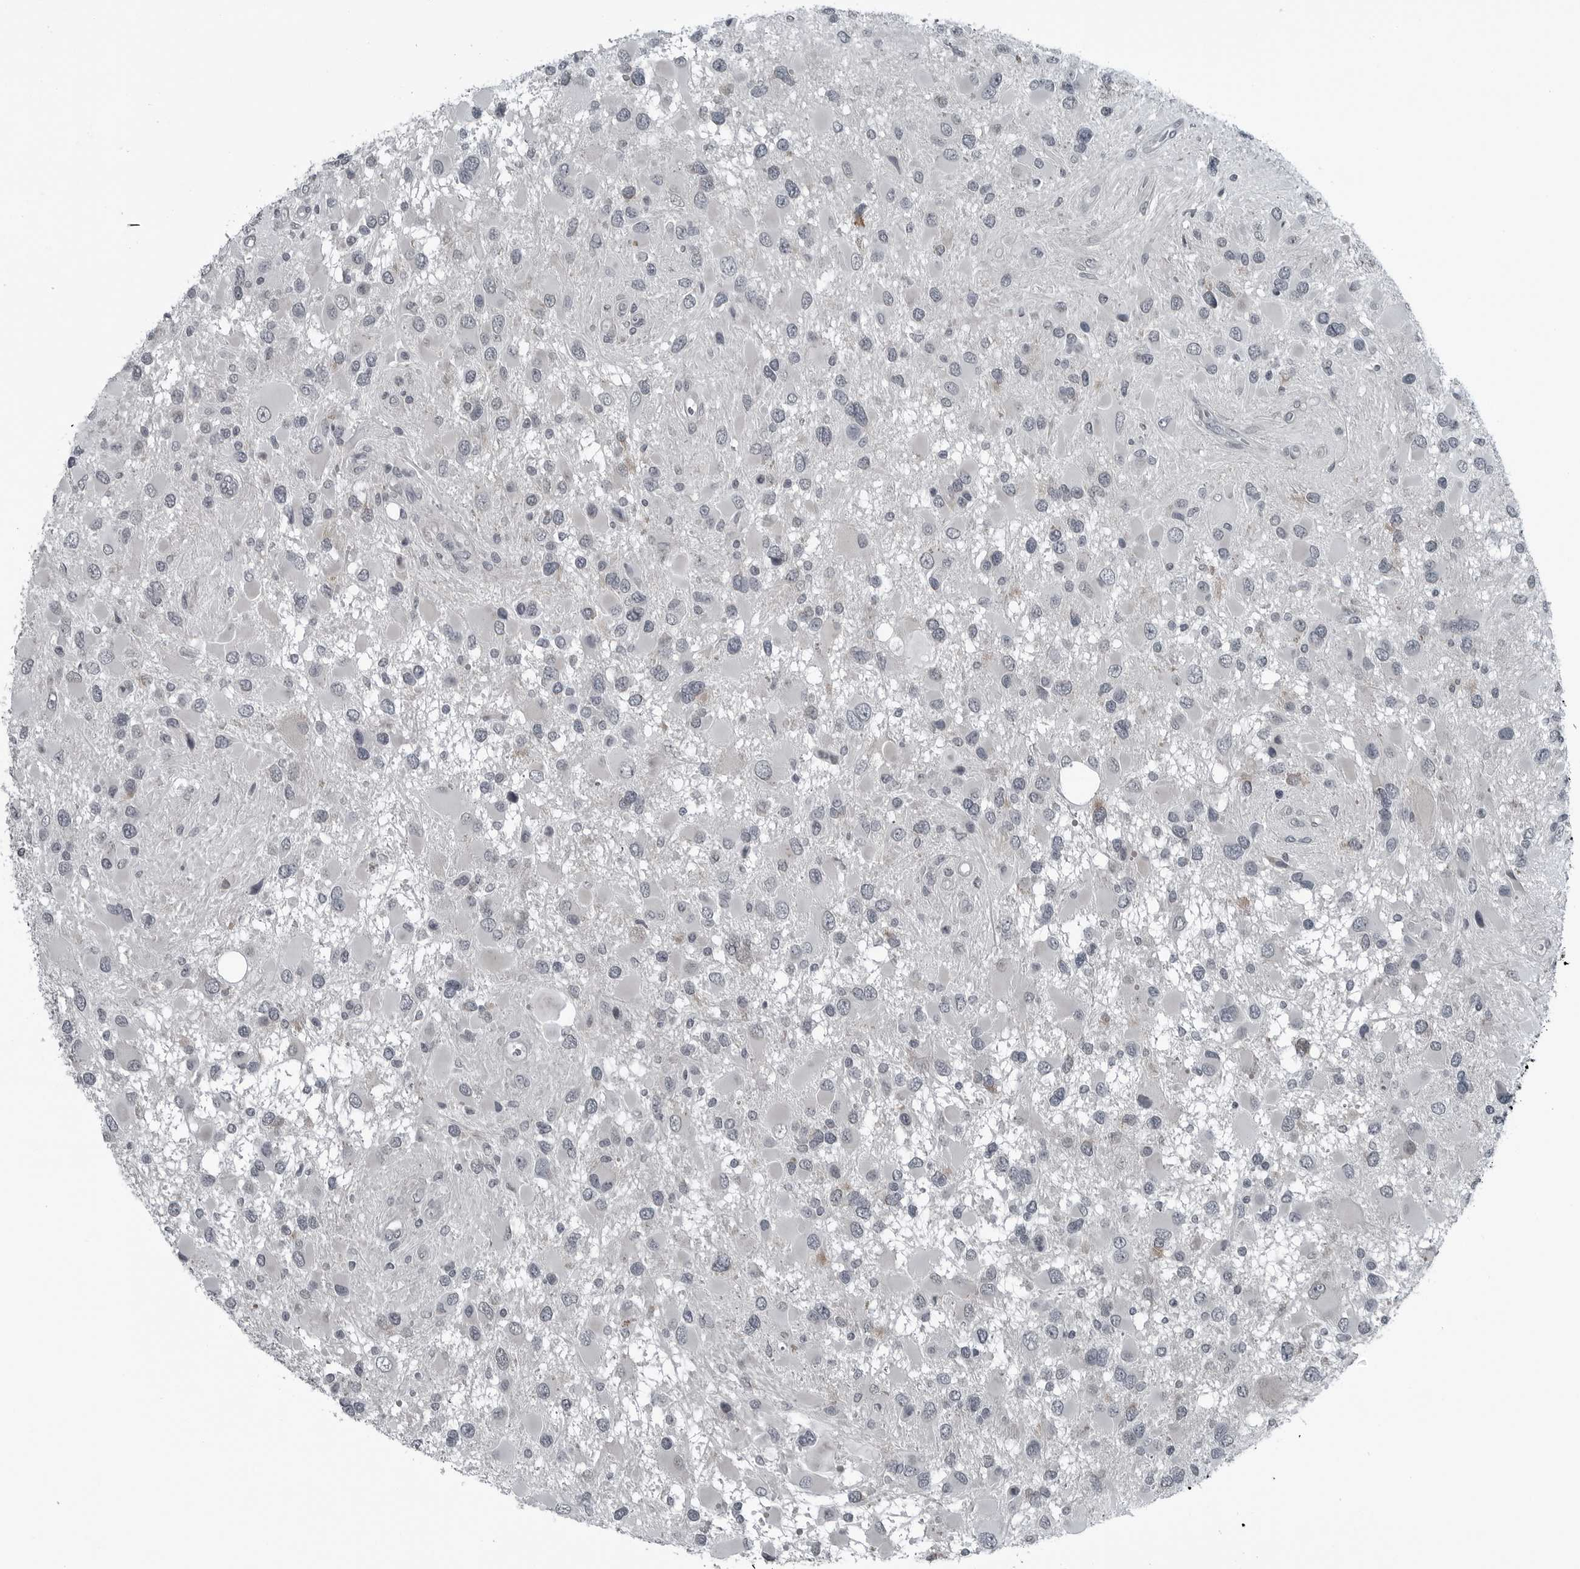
{"staining": {"intensity": "negative", "quantity": "none", "location": "none"}, "tissue": "glioma", "cell_type": "Tumor cells", "image_type": "cancer", "snomed": [{"axis": "morphology", "description": "Glioma, malignant, High grade"}, {"axis": "topography", "description": "Brain"}], "caption": "DAB (3,3'-diaminobenzidine) immunohistochemical staining of human glioma exhibits no significant positivity in tumor cells.", "gene": "DNAAF11", "patient": {"sex": "male", "age": 53}}